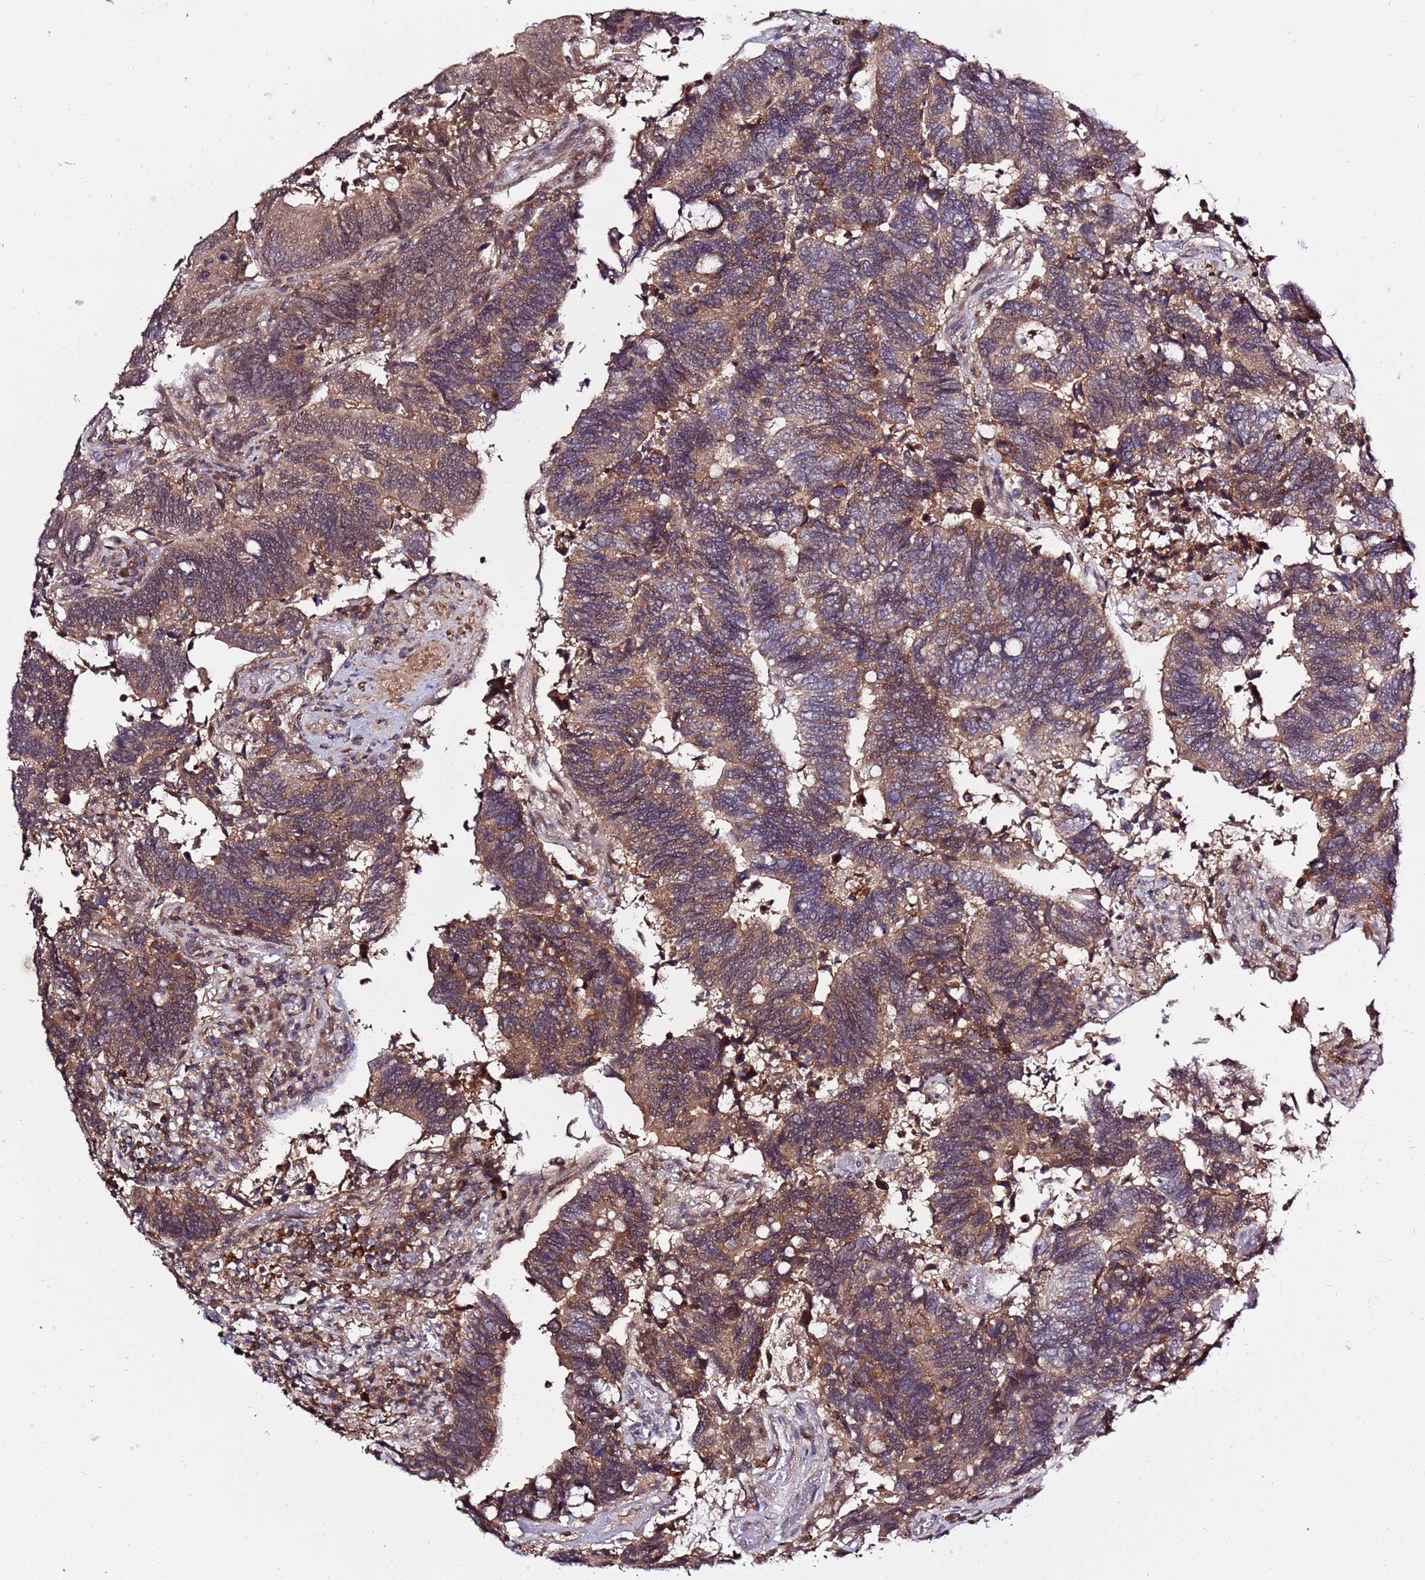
{"staining": {"intensity": "moderate", "quantity": ">75%", "location": "cytoplasmic/membranous"}, "tissue": "colorectal cancer", "cell_type": "Tumor cells", "image_type": "cancer", "snomed": [{"axis": "morphology", "description": "Adenocarcinoma, NOS"}, {"axis": "topography", "description": "Colon"}], "caption": "This histopathology image shows colorectal cancer stained with immunohistochemistry to label a protein in brown. The cytoplasmic/membranous of tumor cells show moderate positivity for the protein. Nuclei are counter-stained blue.", "gene": "ZNF624", "patient": {"sex": "male", "age": 87}}